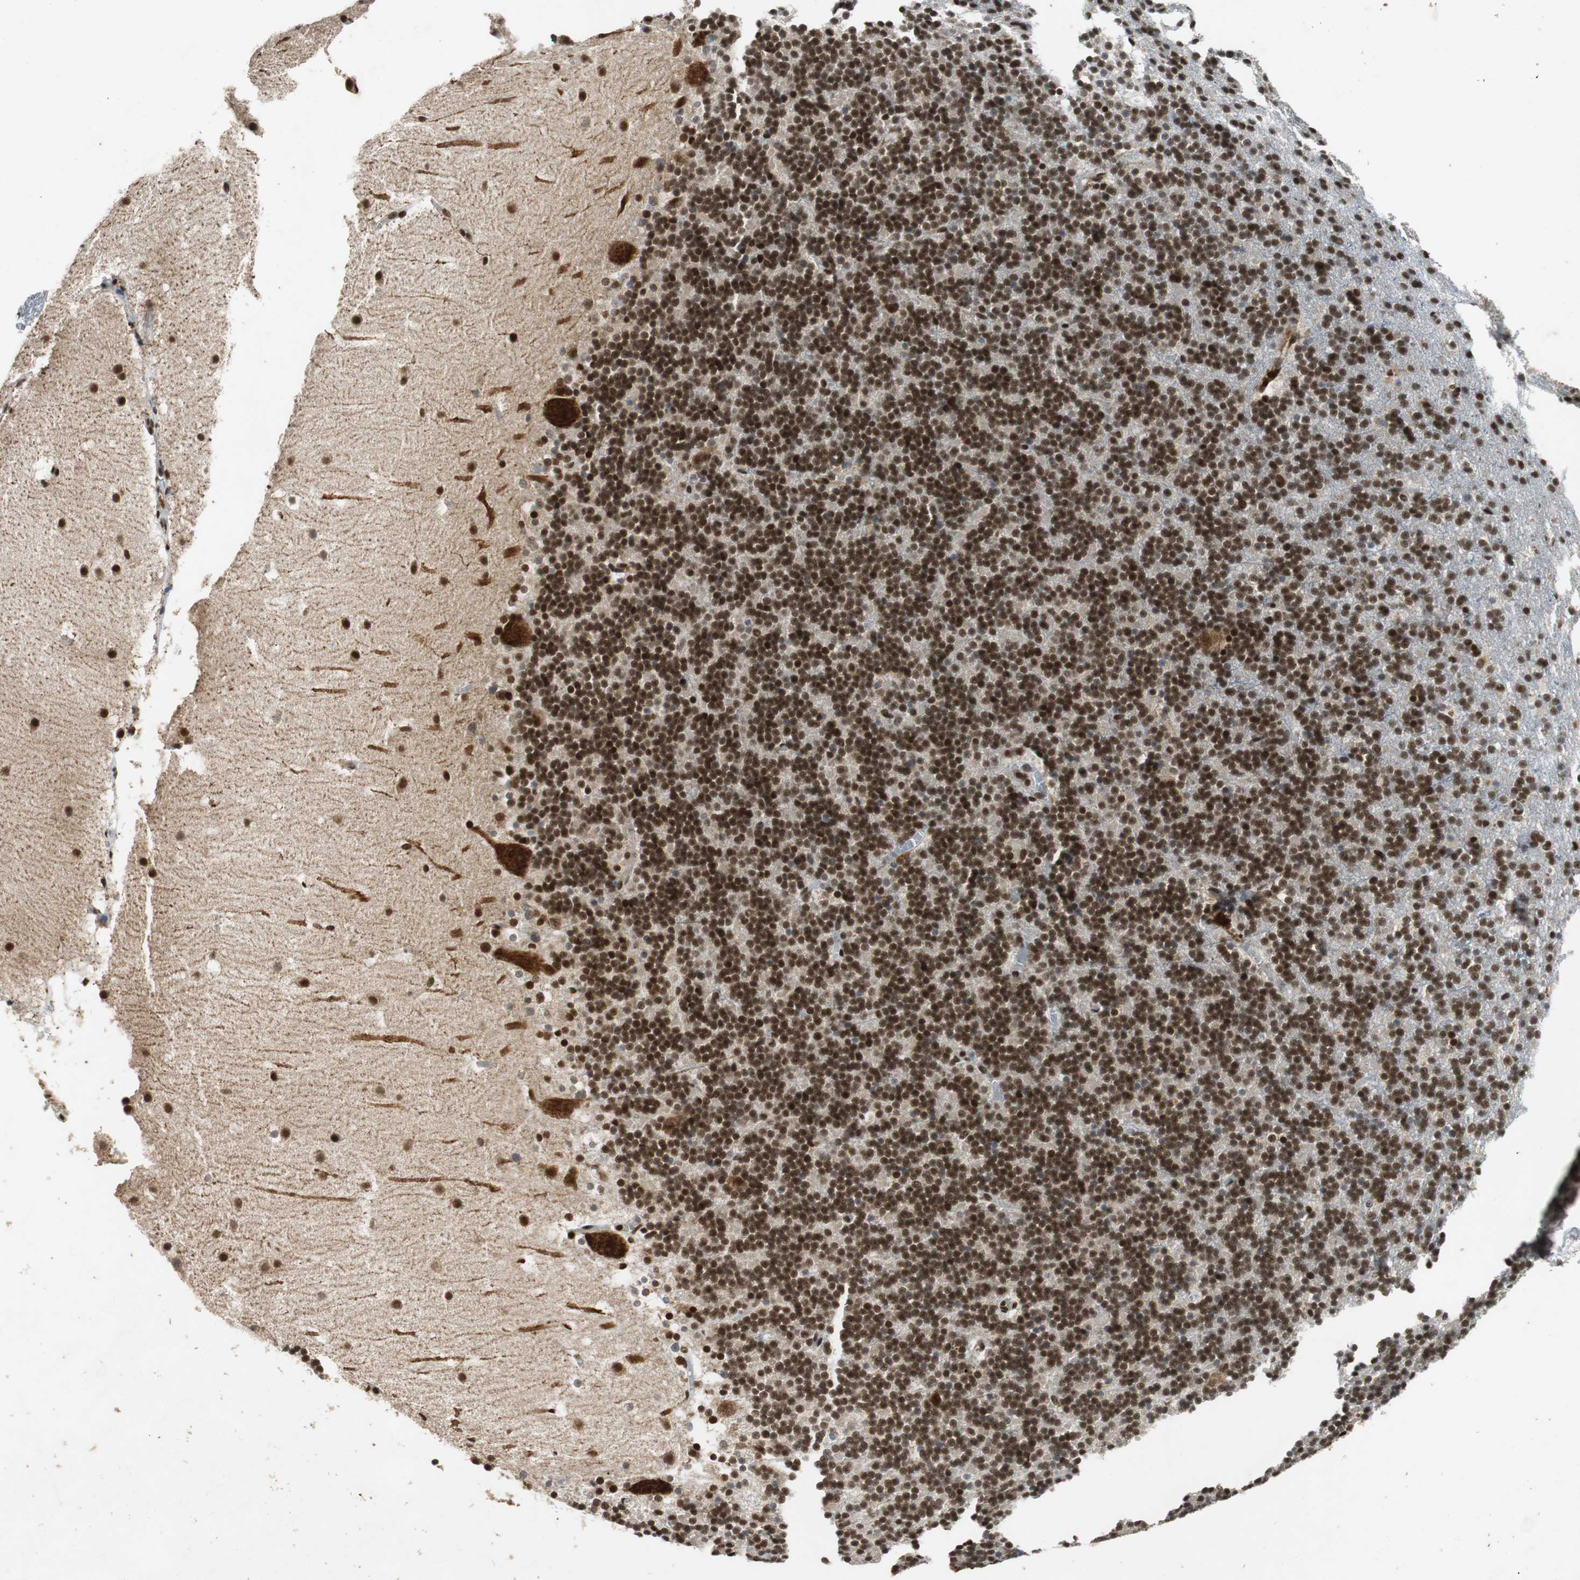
{"staining": {"intensity": "strong", "quantity": ">75%", "location": "nuclear"}, "tissue": "cerebellum", "cell_type": "Cells in granular layer", "image_type": "normal", "snomed": [{"axis": "morphology", "description": "Normal tissue, NOS"}, {"axis": "topography", "description": "Cerebellum"}], "caption": "A high amount of strong nuclear expression is seen in about >75% of cells in granular layer in normal cerebellum.", "gene": "TAF5", "patient": {"sex": "male", "age": 45}}